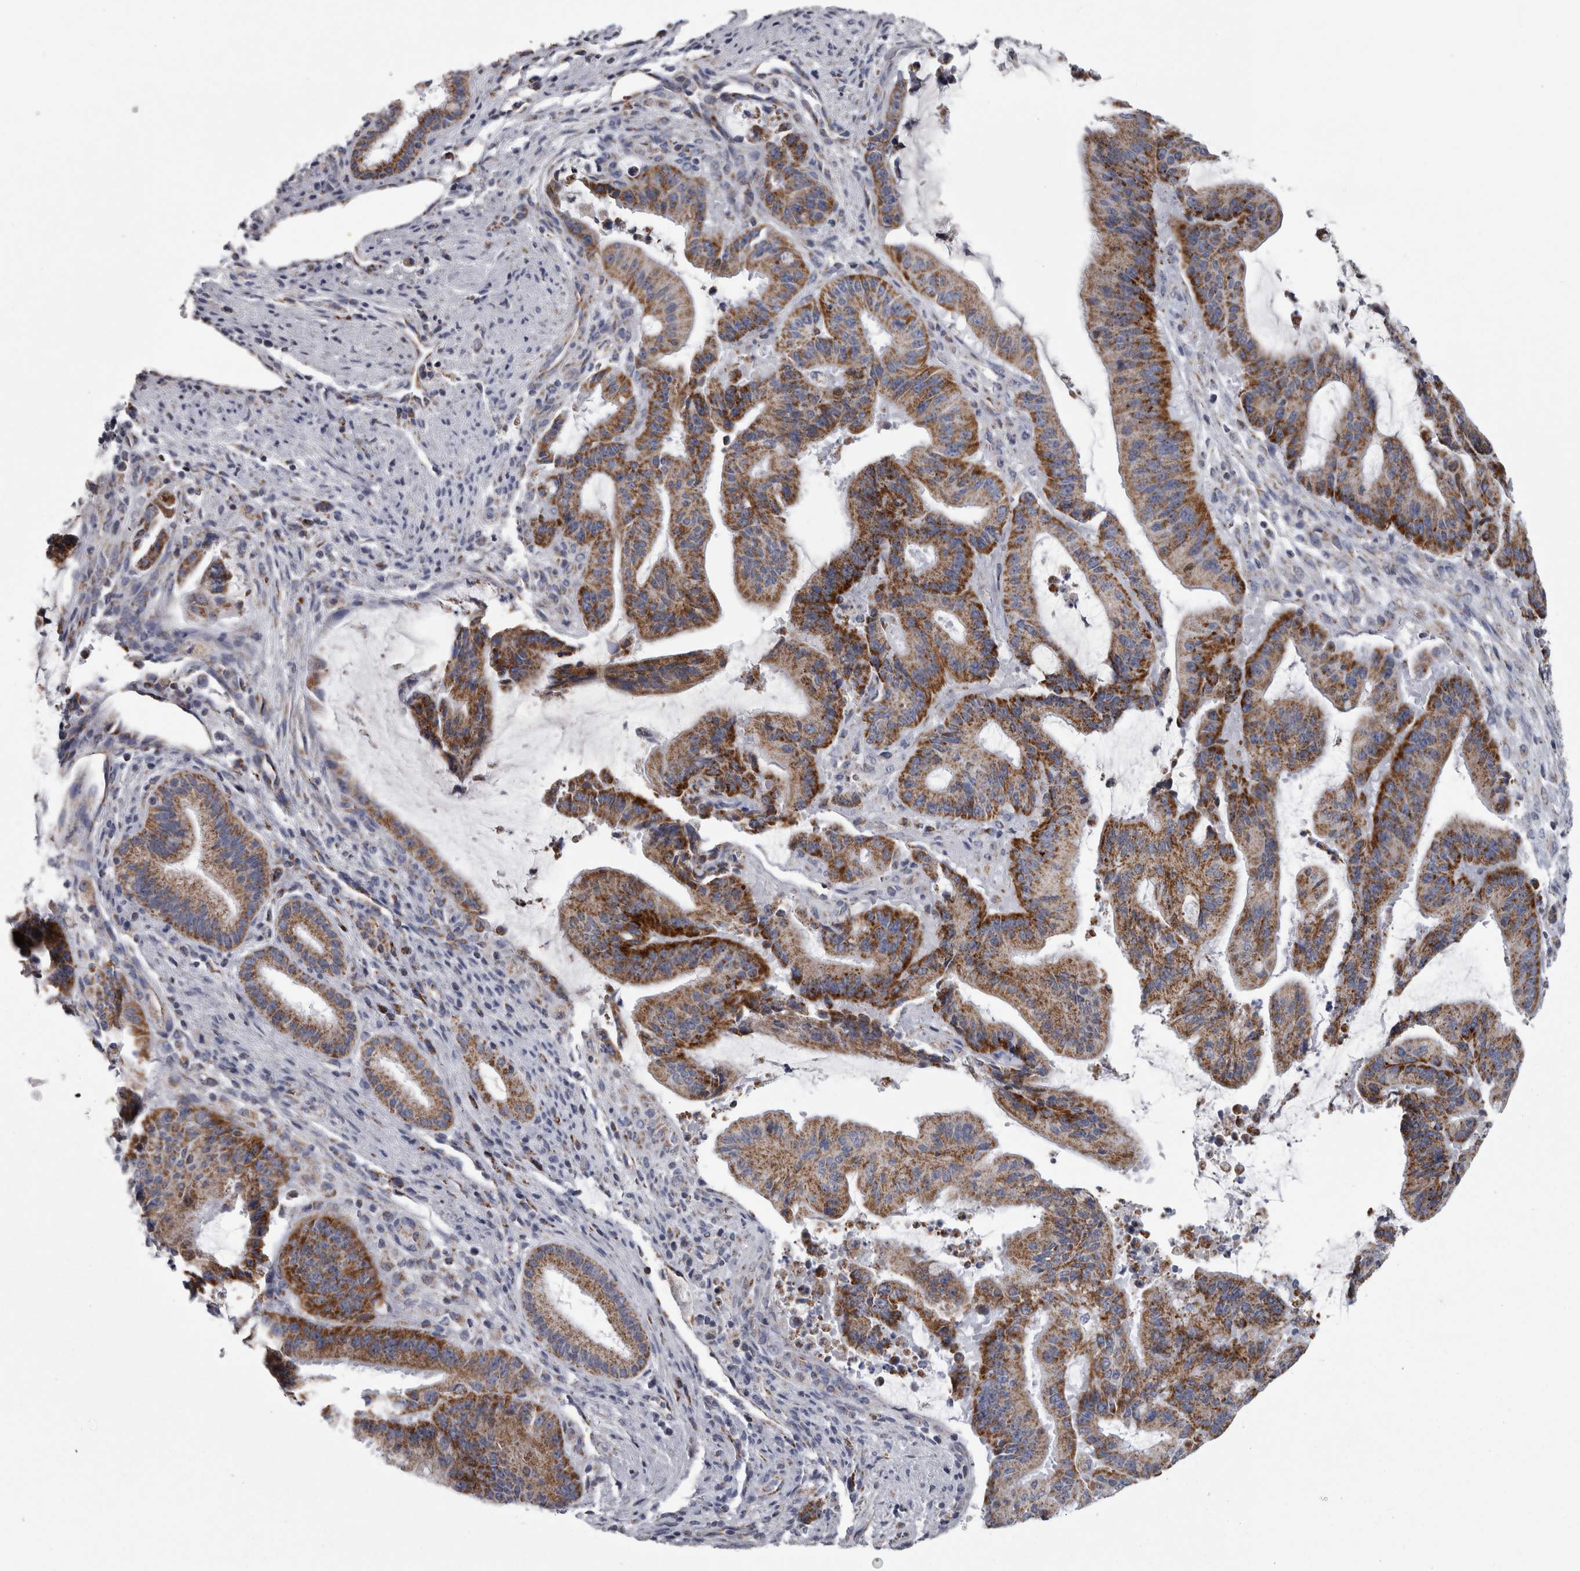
{"staining": {"intensity": "strong", "quantity": ">75%", "location": "cytoplasmic/membranous"}, "tissue": "liver cancer", "cell_type": "Tumor cells", "image_type": "cancer", "snomed": [{"axis": "morphology", "description": "Normal tissue, NOS"}, {"axis": "morphology", "description": "Cholangiocarcinoma"}, {"axis": "topography", "description": "Liver"}, {"axis": "topography", "description": "Peripheral nerve tissue"}], "caption": "A photomicrograph showing strong cytoplasmic/membranous staining in approximately >75% of tumor cells in cholangiocarcinoma (liver), as visualized by brown immunohistochemical staining.", "gene": "DBT", "patient": {"sex": "female", "age": 73}}